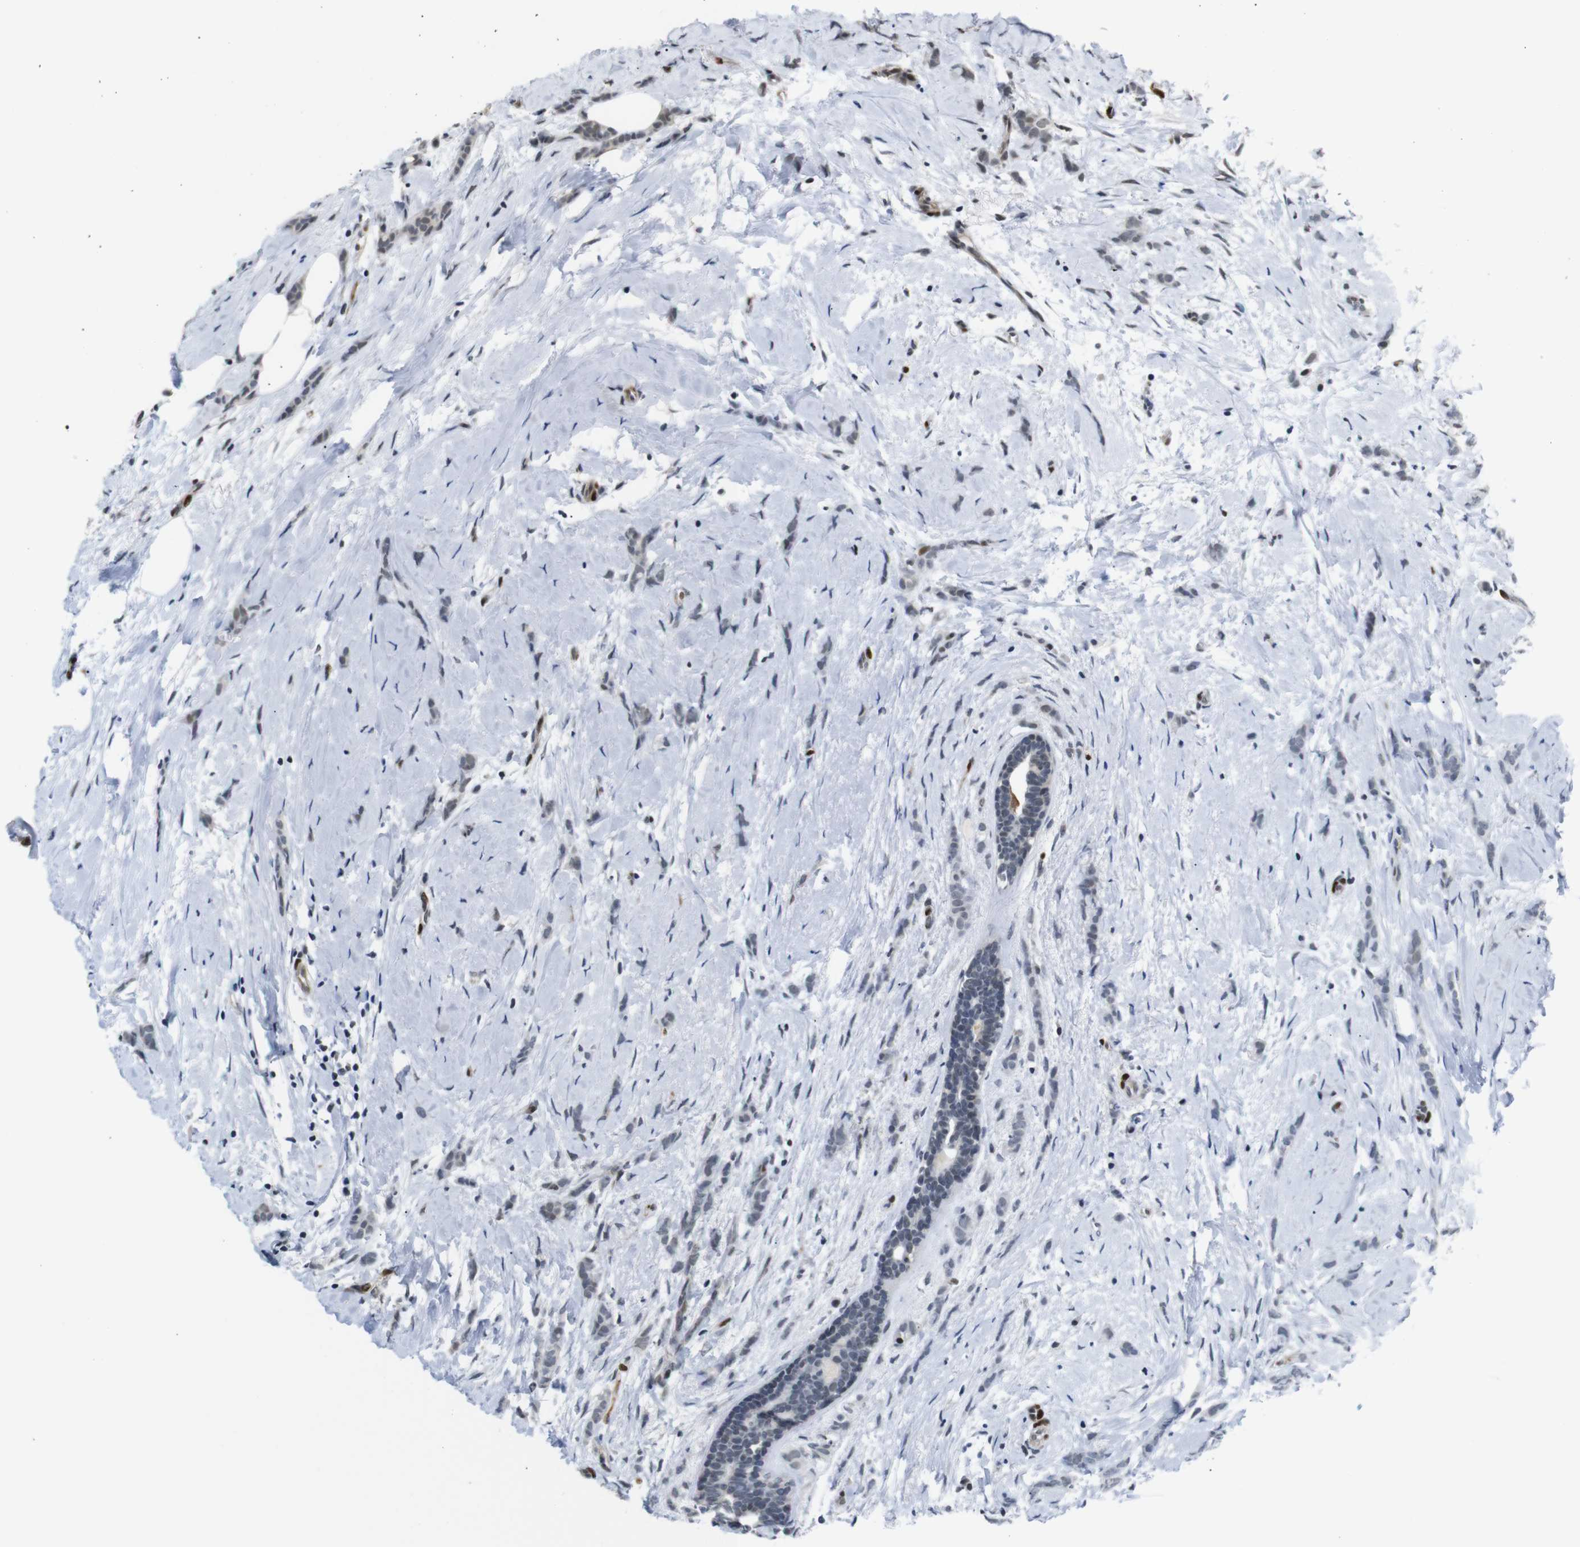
{"staining": {"intensity": "weak", "quantity": "25%-75%", "location": "nuclear"}, "tissue": "breast cancer", "cell_type": "Tumor cells", "image_type": "cancer", "snomed": [{"axis": "morphology", "description": "Lobular carcinoma, in situ"}, {"axis": "morphology", "description": "Lobular carcinoma"}, {"axis": "topography", "description": "Breast"}], "caption": "Immunohistochemical staining of breast cancer displays low levels of weak nuclear protein positivity in about 25%-75% of tumor cells.", "gene": "TBX2", "patient": {"sex": "female", "age": 41}}